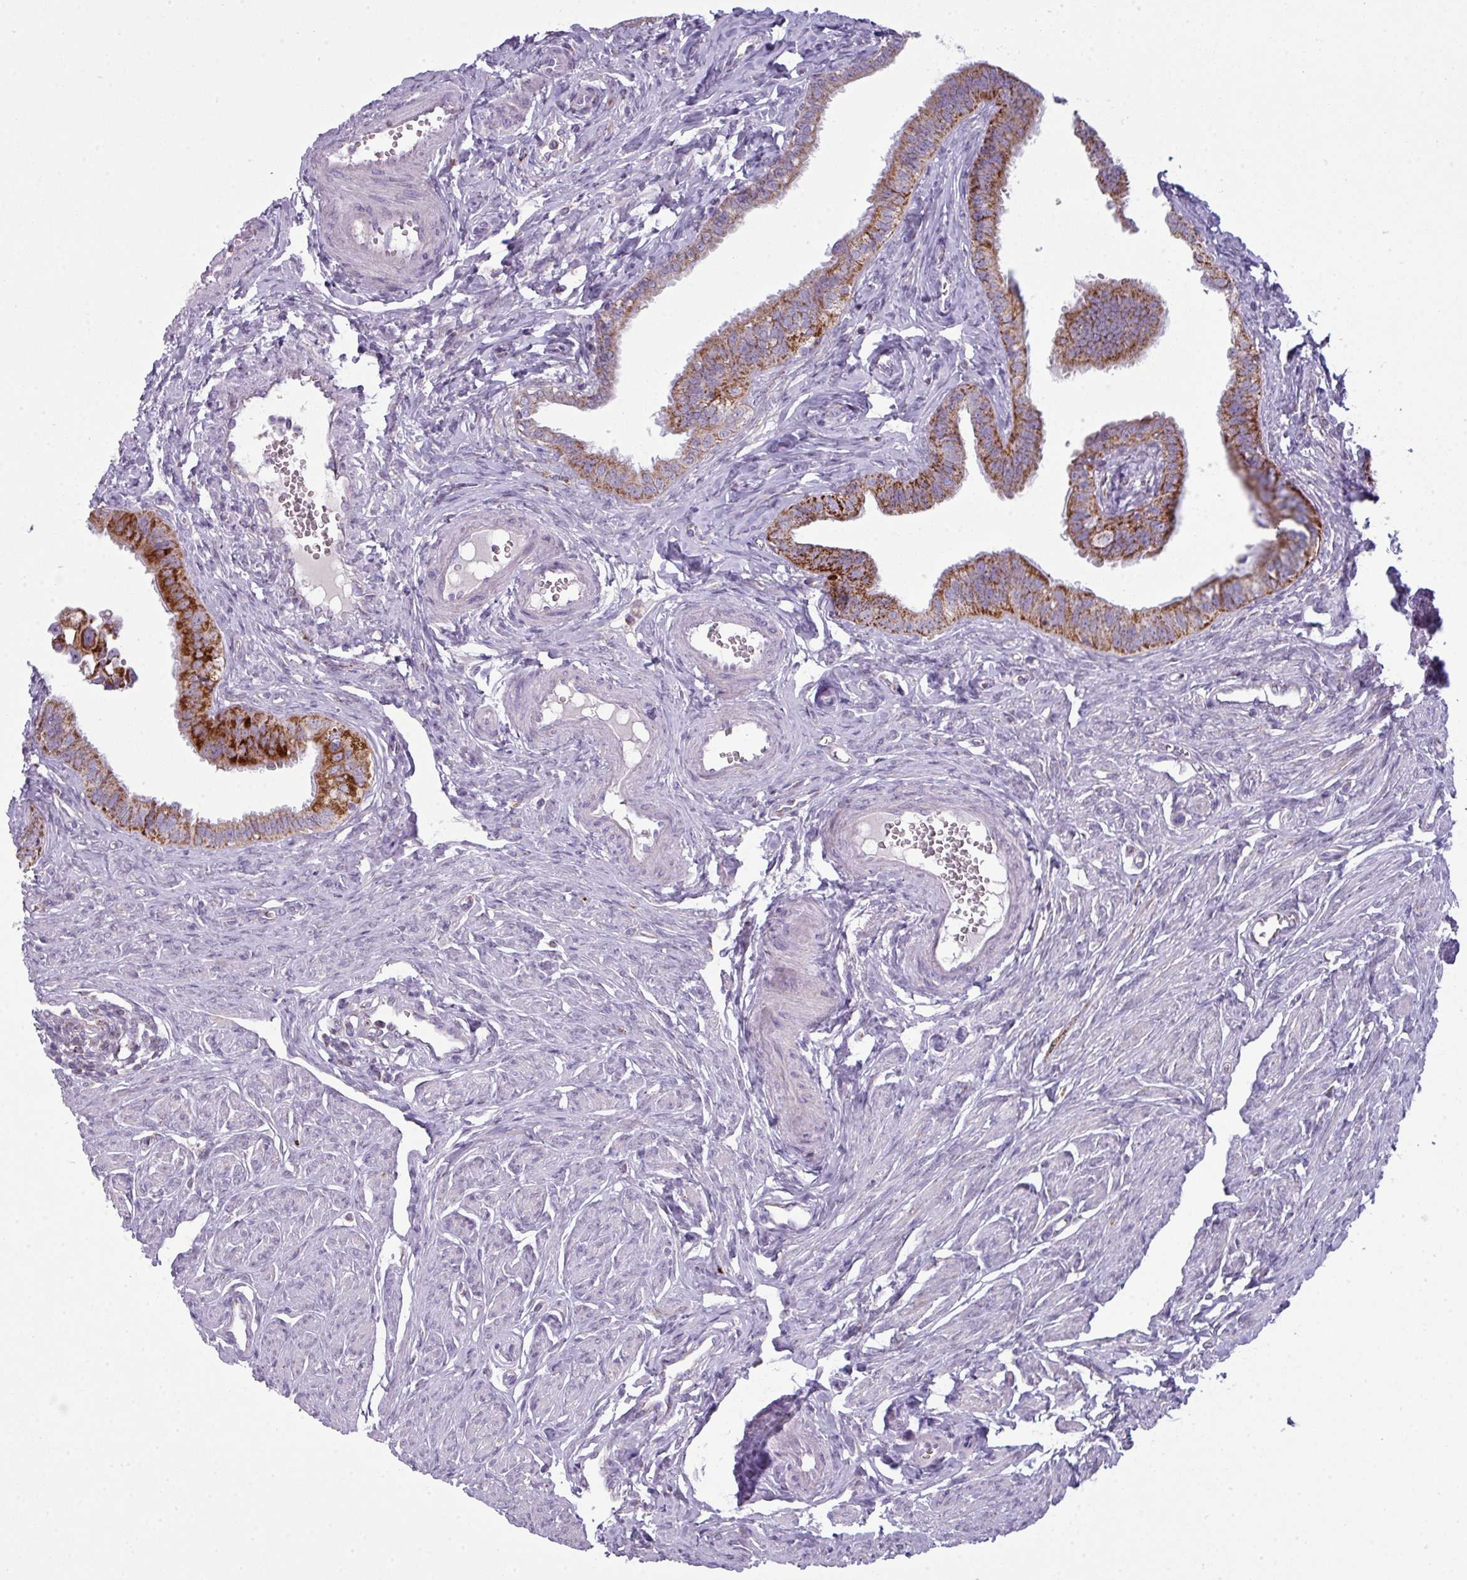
{"staining": {"intensity": "strong", "quantity": ">75%", "location": "cytoplasmic/membranous"}, "tissue": "fallopian tube", "cell_type": "Glandular cells", "image_type": "normal", "snomed": [{"axis": "morphology", "description": "Normal tissue, NOS"}, {"axis": "morphology", "description": "Carcinoma, NOS"}, {"axis": "topography", "description": "Fallopian tube"}, {"axis": "topography", "description": "Ovary"}], "caption": "The histopathology image displays staining of normal fallopian tube, revealing strong cytoplasmic/membranous protein expression (brown color) within glandular cells.", "gene": "ZNF615", "patient": {"sex": "female", "age": 59}}